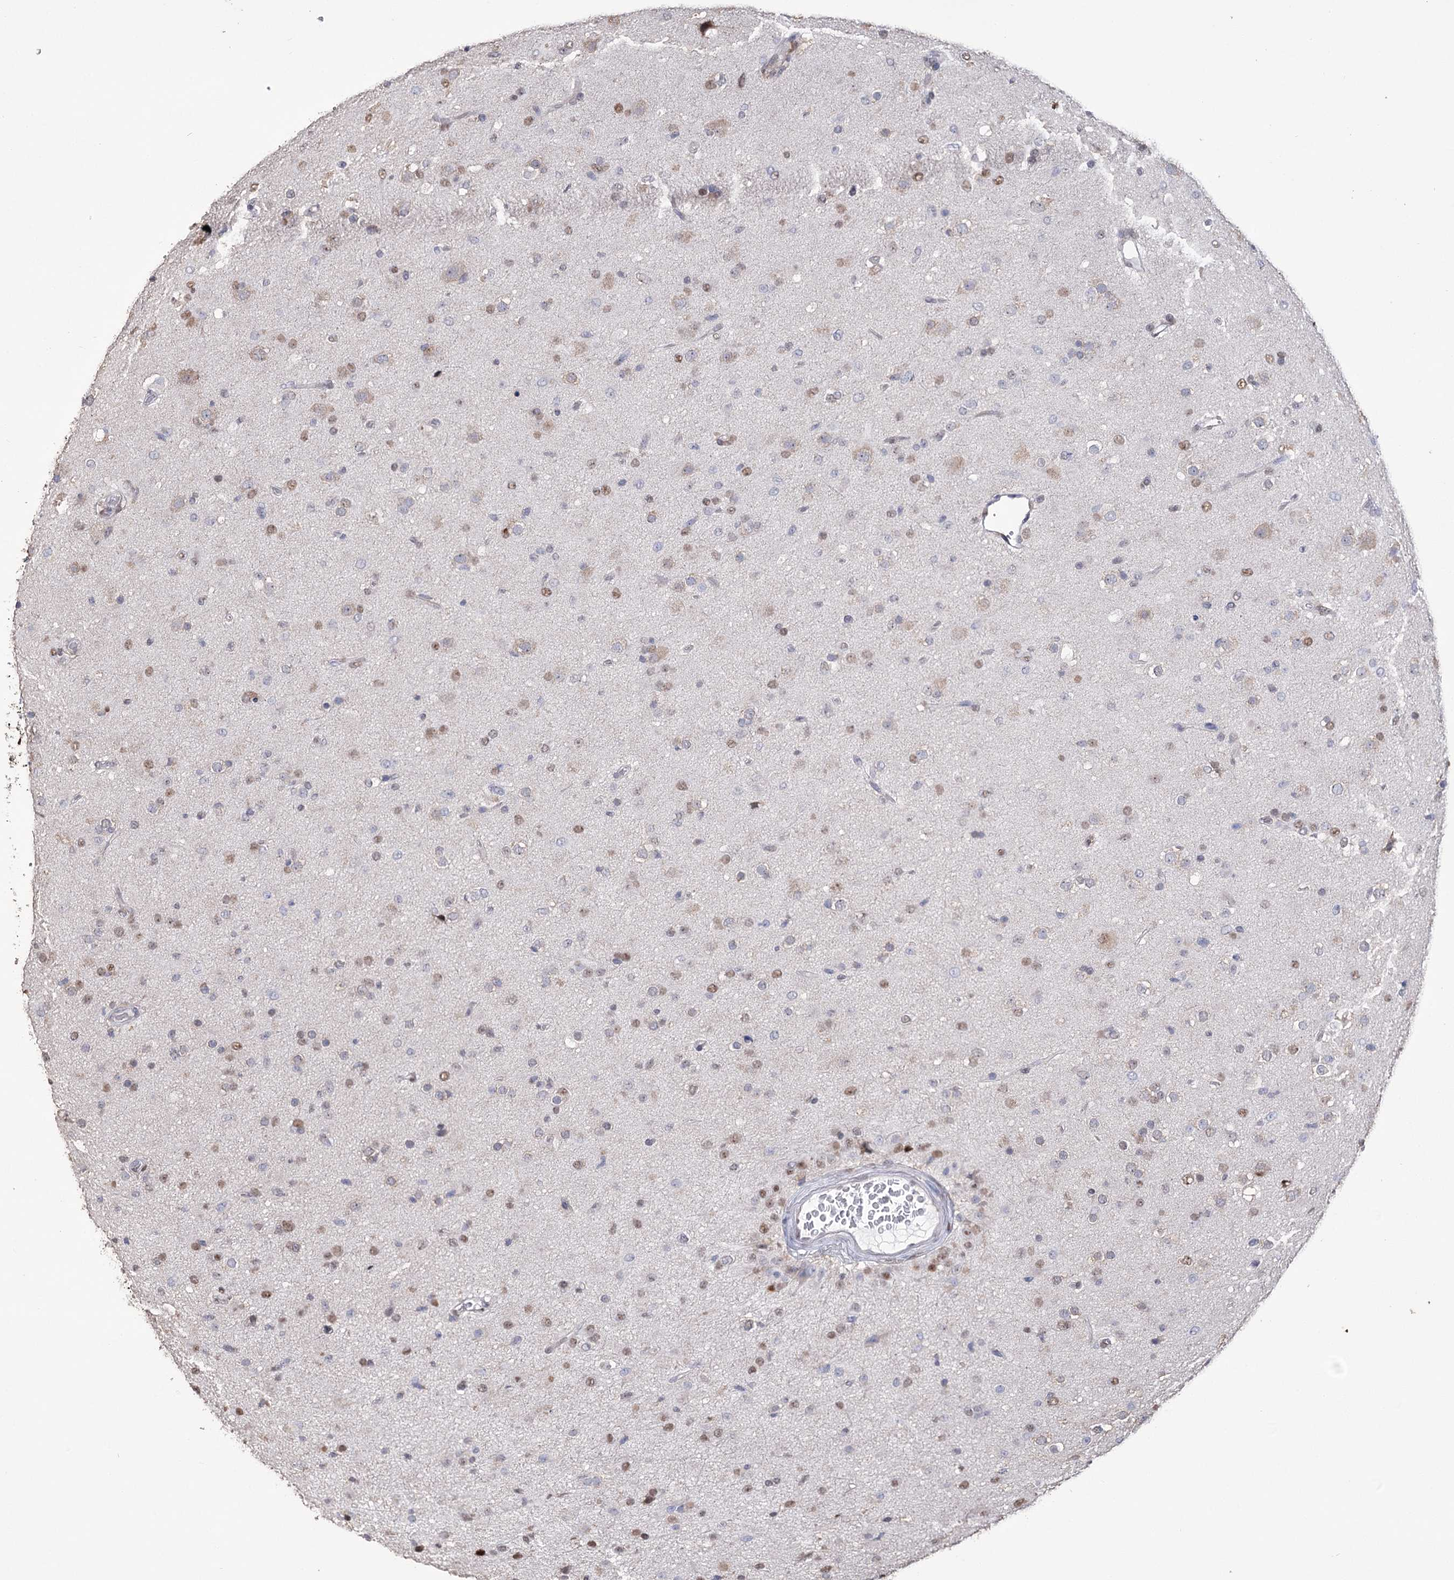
{"staining": {"intensity": "moderate", "quantity": "<25%", "location": "nuclear"}, "tissue": "glioma", "cell_type": "Tumor cells", "image_type": "cancer", "snomed": [{"axis": "morphology", "description": "Glioma, malignant, Low grade"}, {"axis": "topography", "description": "Brain"}], "caption": "IHC image of low-grade glioma (malignant) stained for a protein (brown), which displays low levels of moderate nuclear expression in approximately <25% of tumor cells.", "gene": "NFU1", "patient": {"sex": "male", "age": 65}}